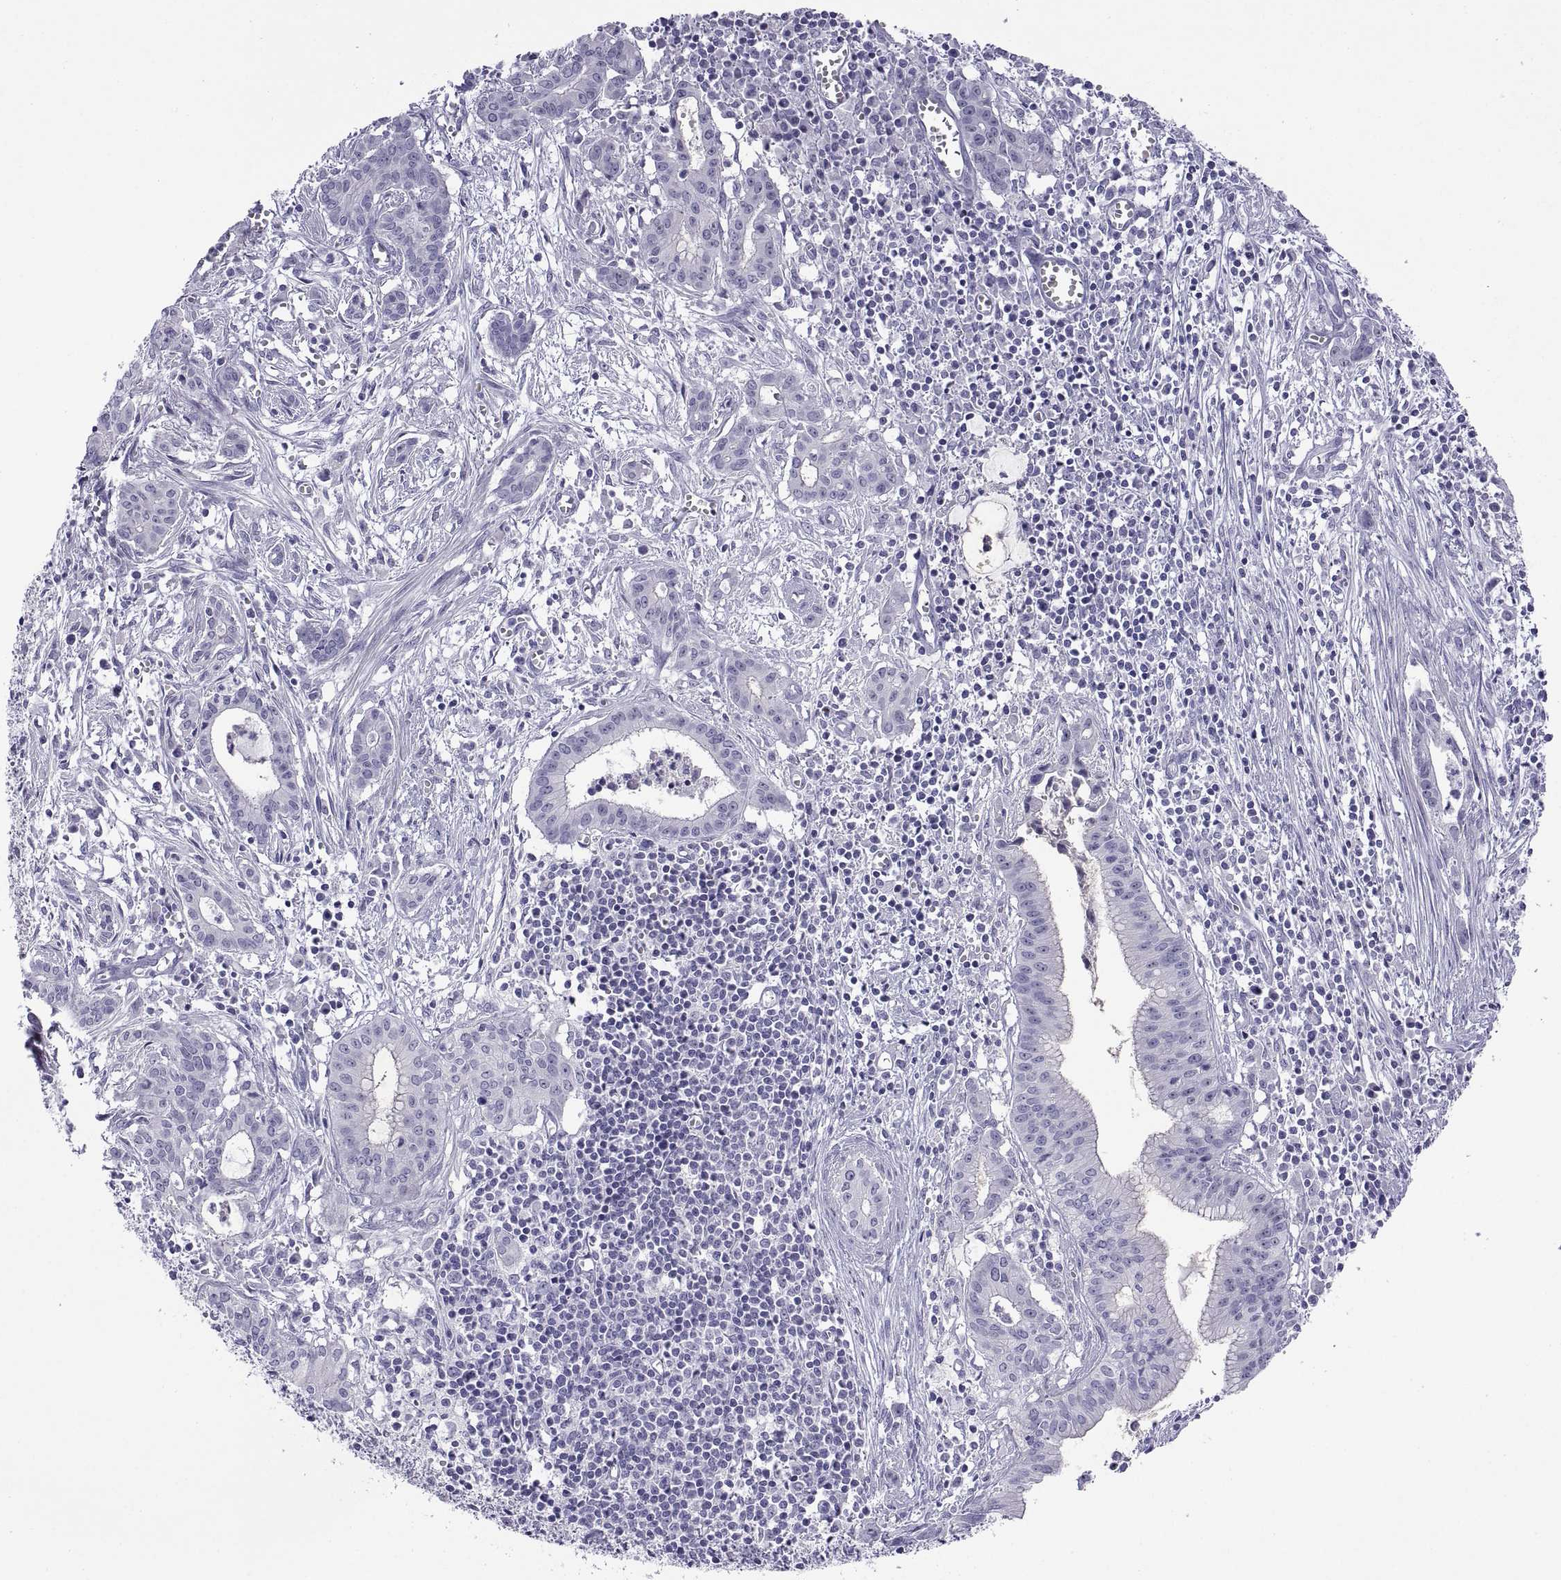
{"staining": {"intensity": "negative", "quantity": "none", "location": "none"}, "tissue": "pancreatic cancer", "cell_type": "Tumor cells", "image_type": "cancer", "snomed": [{"axis": "morphology", "description": "Adenocarcinoma, NOS"}, {"axis": "topography", "description": "Pancreas"}], "caption": "A high-resolution histopathology image shows immunohistochemistry staining of pancreatic cancer, which reveals no significant staining in tumor cells.", "gene": "VSX2", "patient": {"sex": "male", "age": 48}}